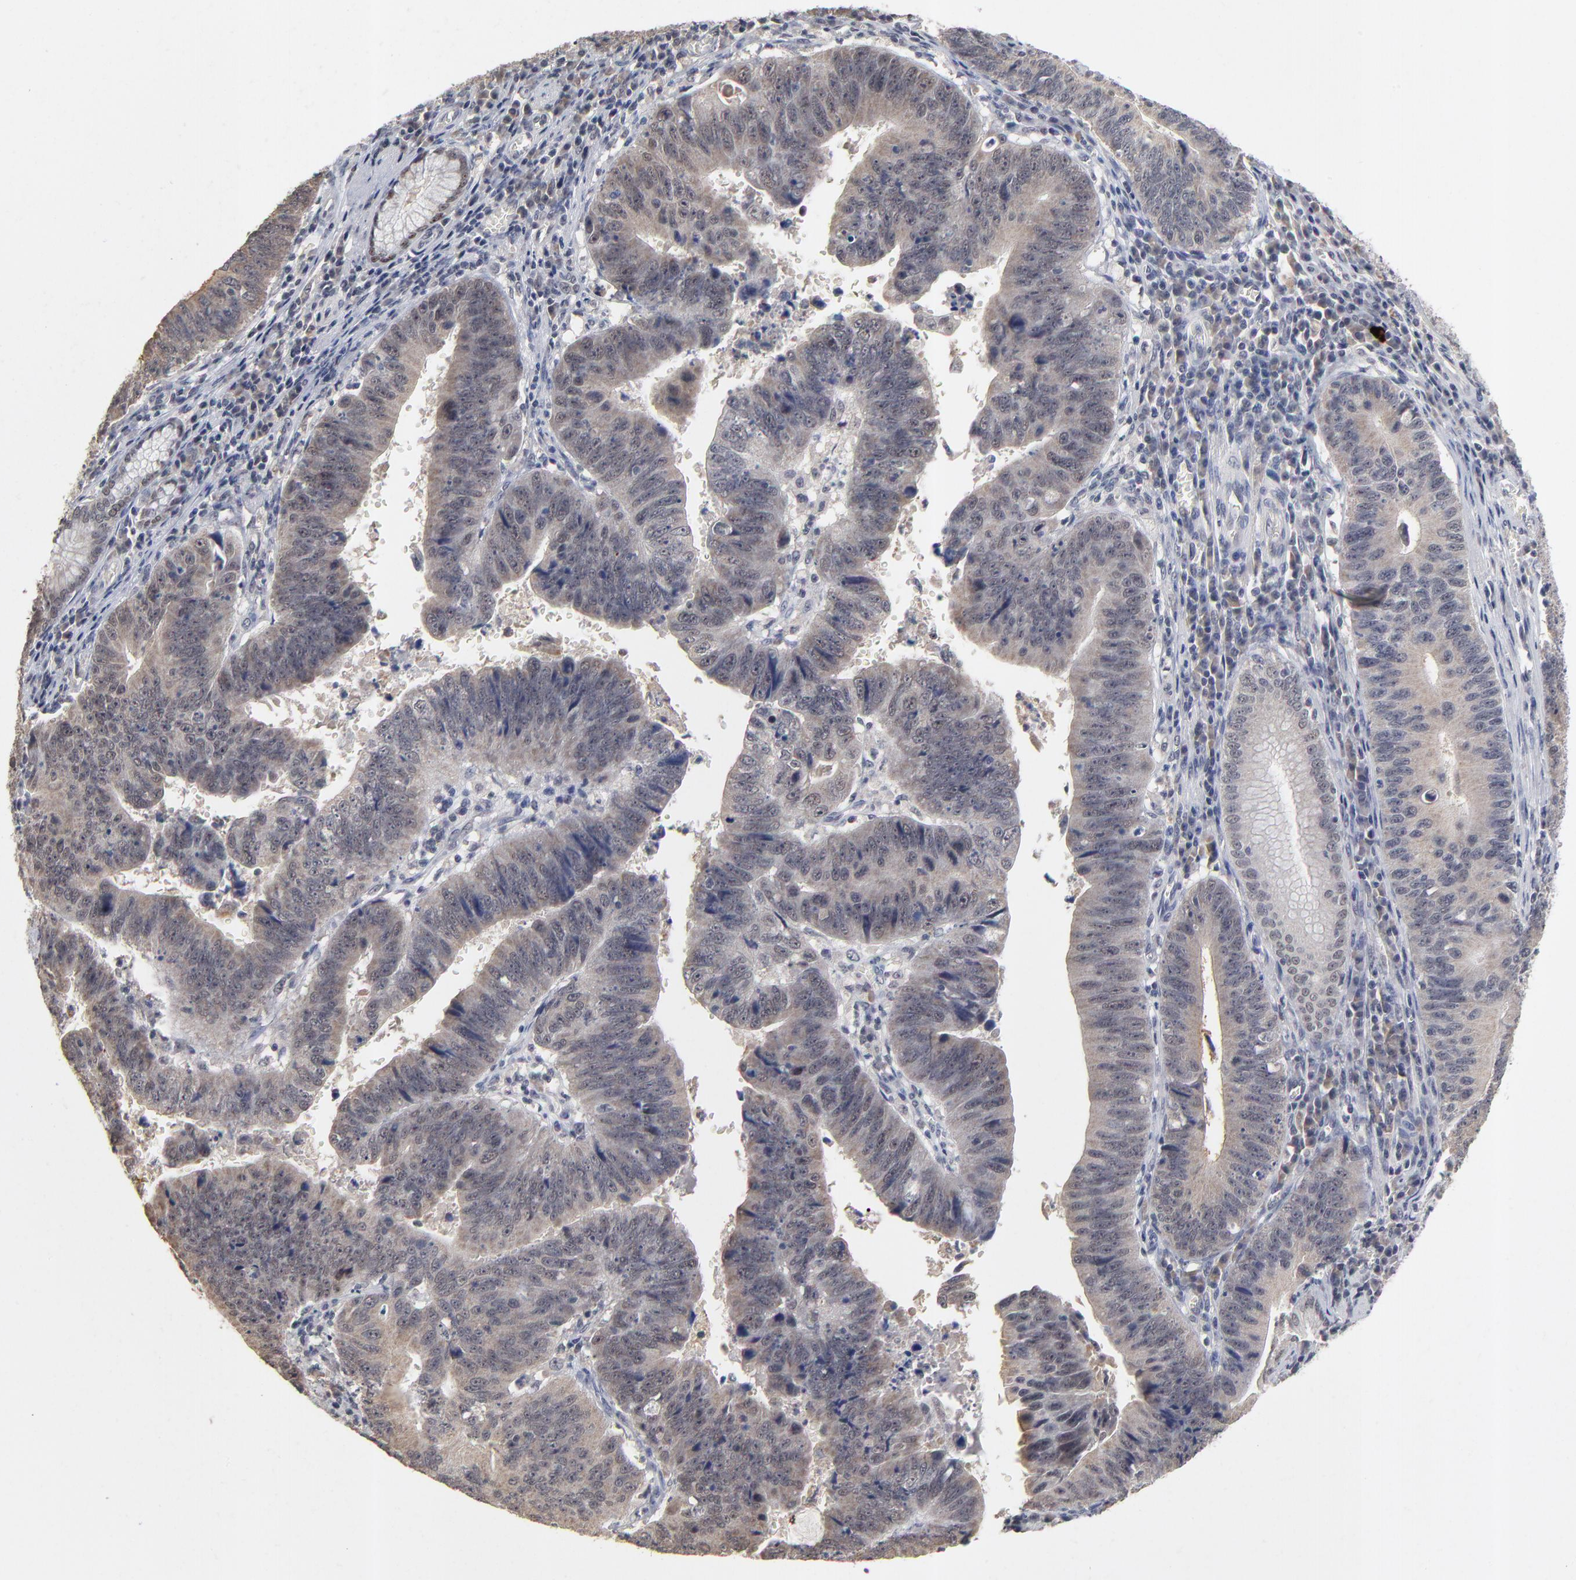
{"staining": {"intensity": "weak", "quantity": ">75%", "location": "cytoplasmic/membranous"}, "tissue": "stomach cancer", "cell_type": "Tumor cells", "image_type": "cancer", "snomed": [{"axis": "morphology", "description": "Adenocarcinoma, NOS"}, {"axis": "topography", "description": "Stomach"}], "caption": "Protein expression by IHC shows weak cytoplasmic/membranous expression in about >75% of tumor cells in stomach adenocarcinoma.", "gene": "WSB1", "patient": {"sex": "male", "age": 59}}